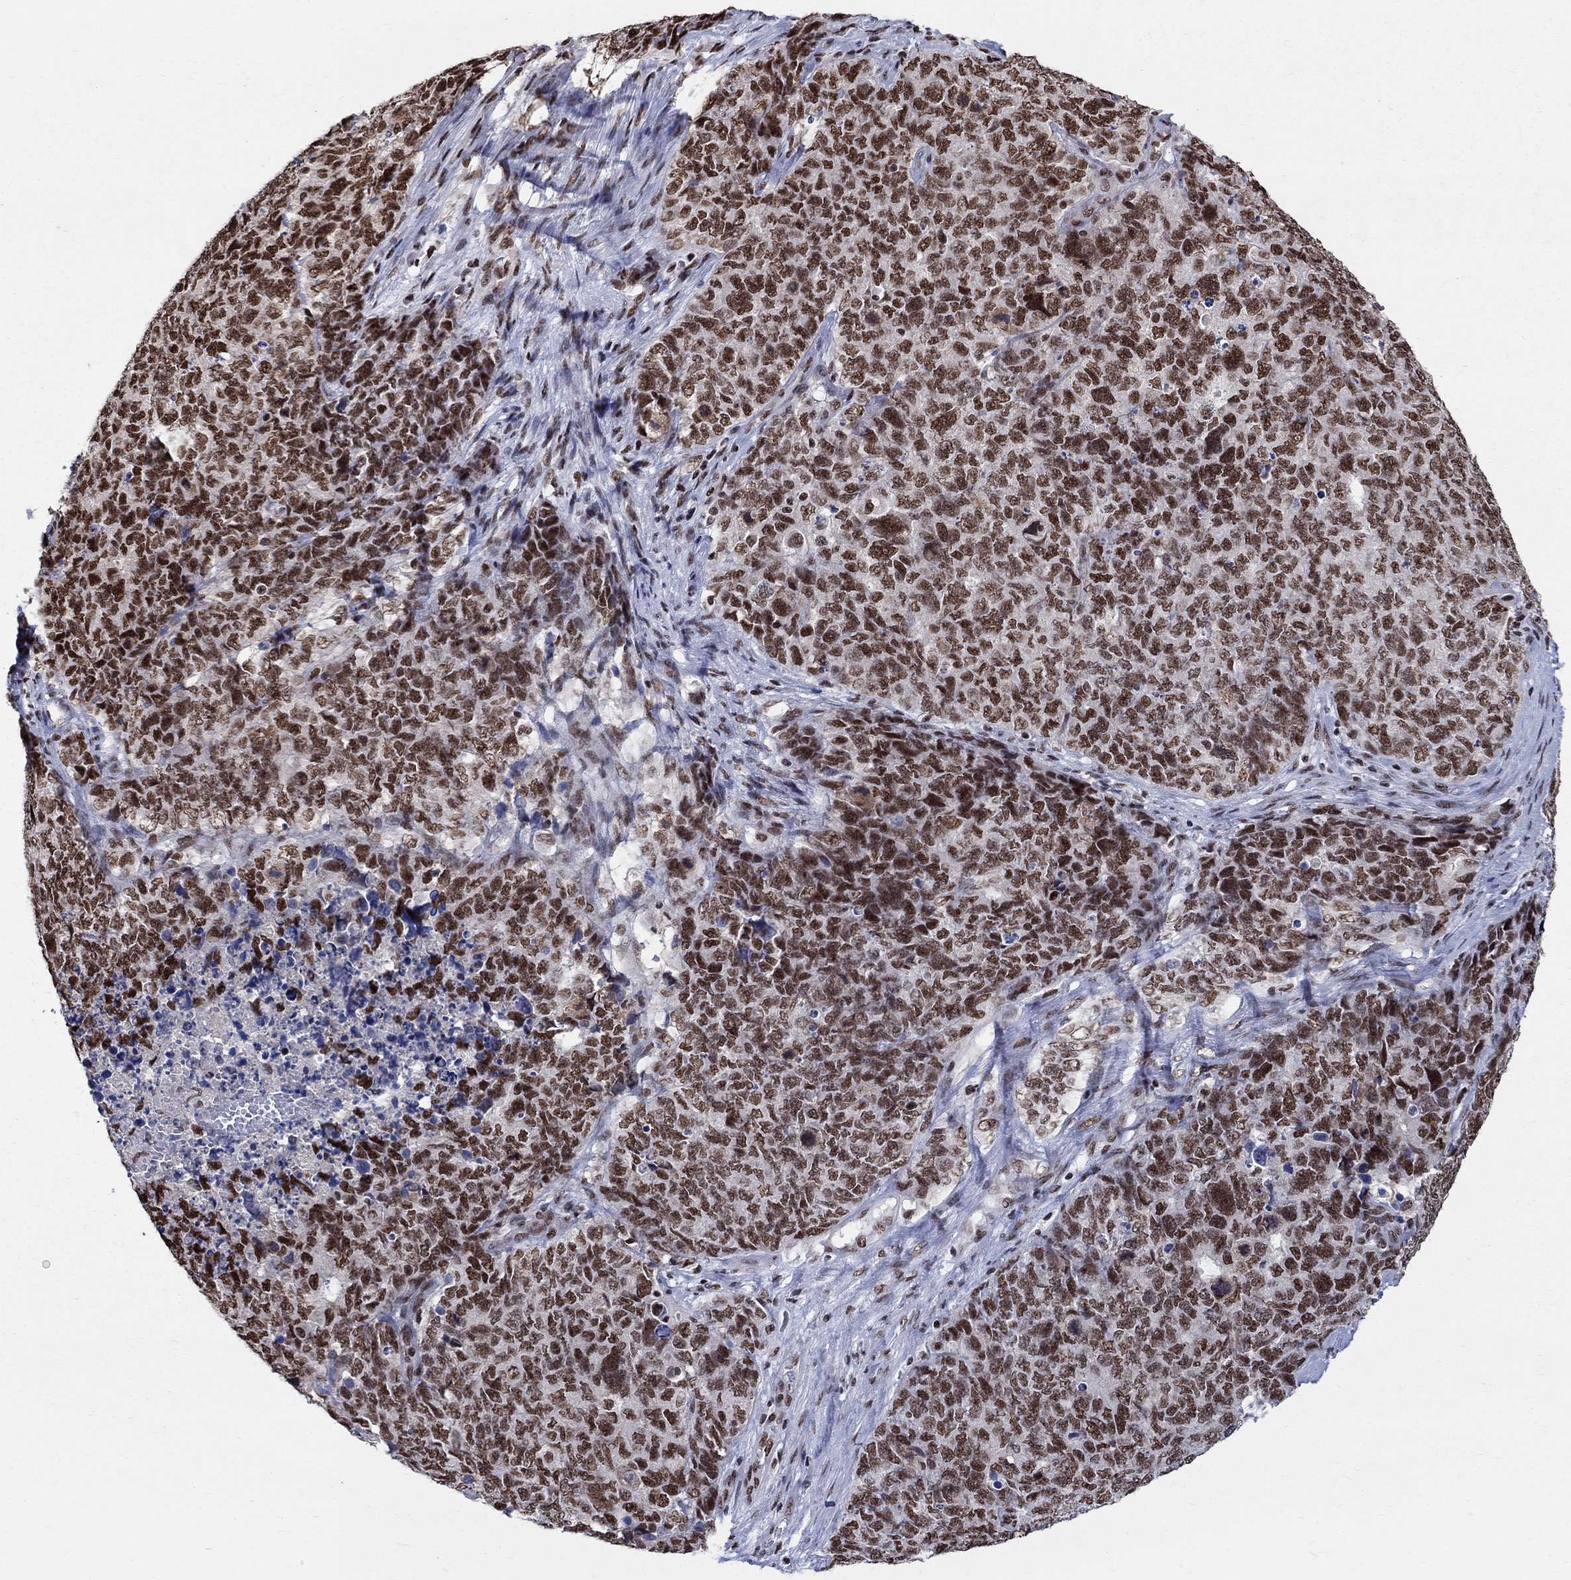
{"staining": {"intensity": "strong", "quantity": ">75%", "location": "nuclear"}, "tissue": "cervical cancer", "cell_type": "Tumor cells", "image_type": "cancer", "snomed": [{"axis": "morphology", "description": "Squamous cell carcinoma, NOS"}, {"axis": "topography", "description": "Cervix"}], "caption": "Strong nuclear staining for a protein is identified in about >75% of tumor cells of cervical cancer using immunohistochemistry (IHC).", "gene": "FBXO16", "patient": {"sex": "female", "age": 63}}